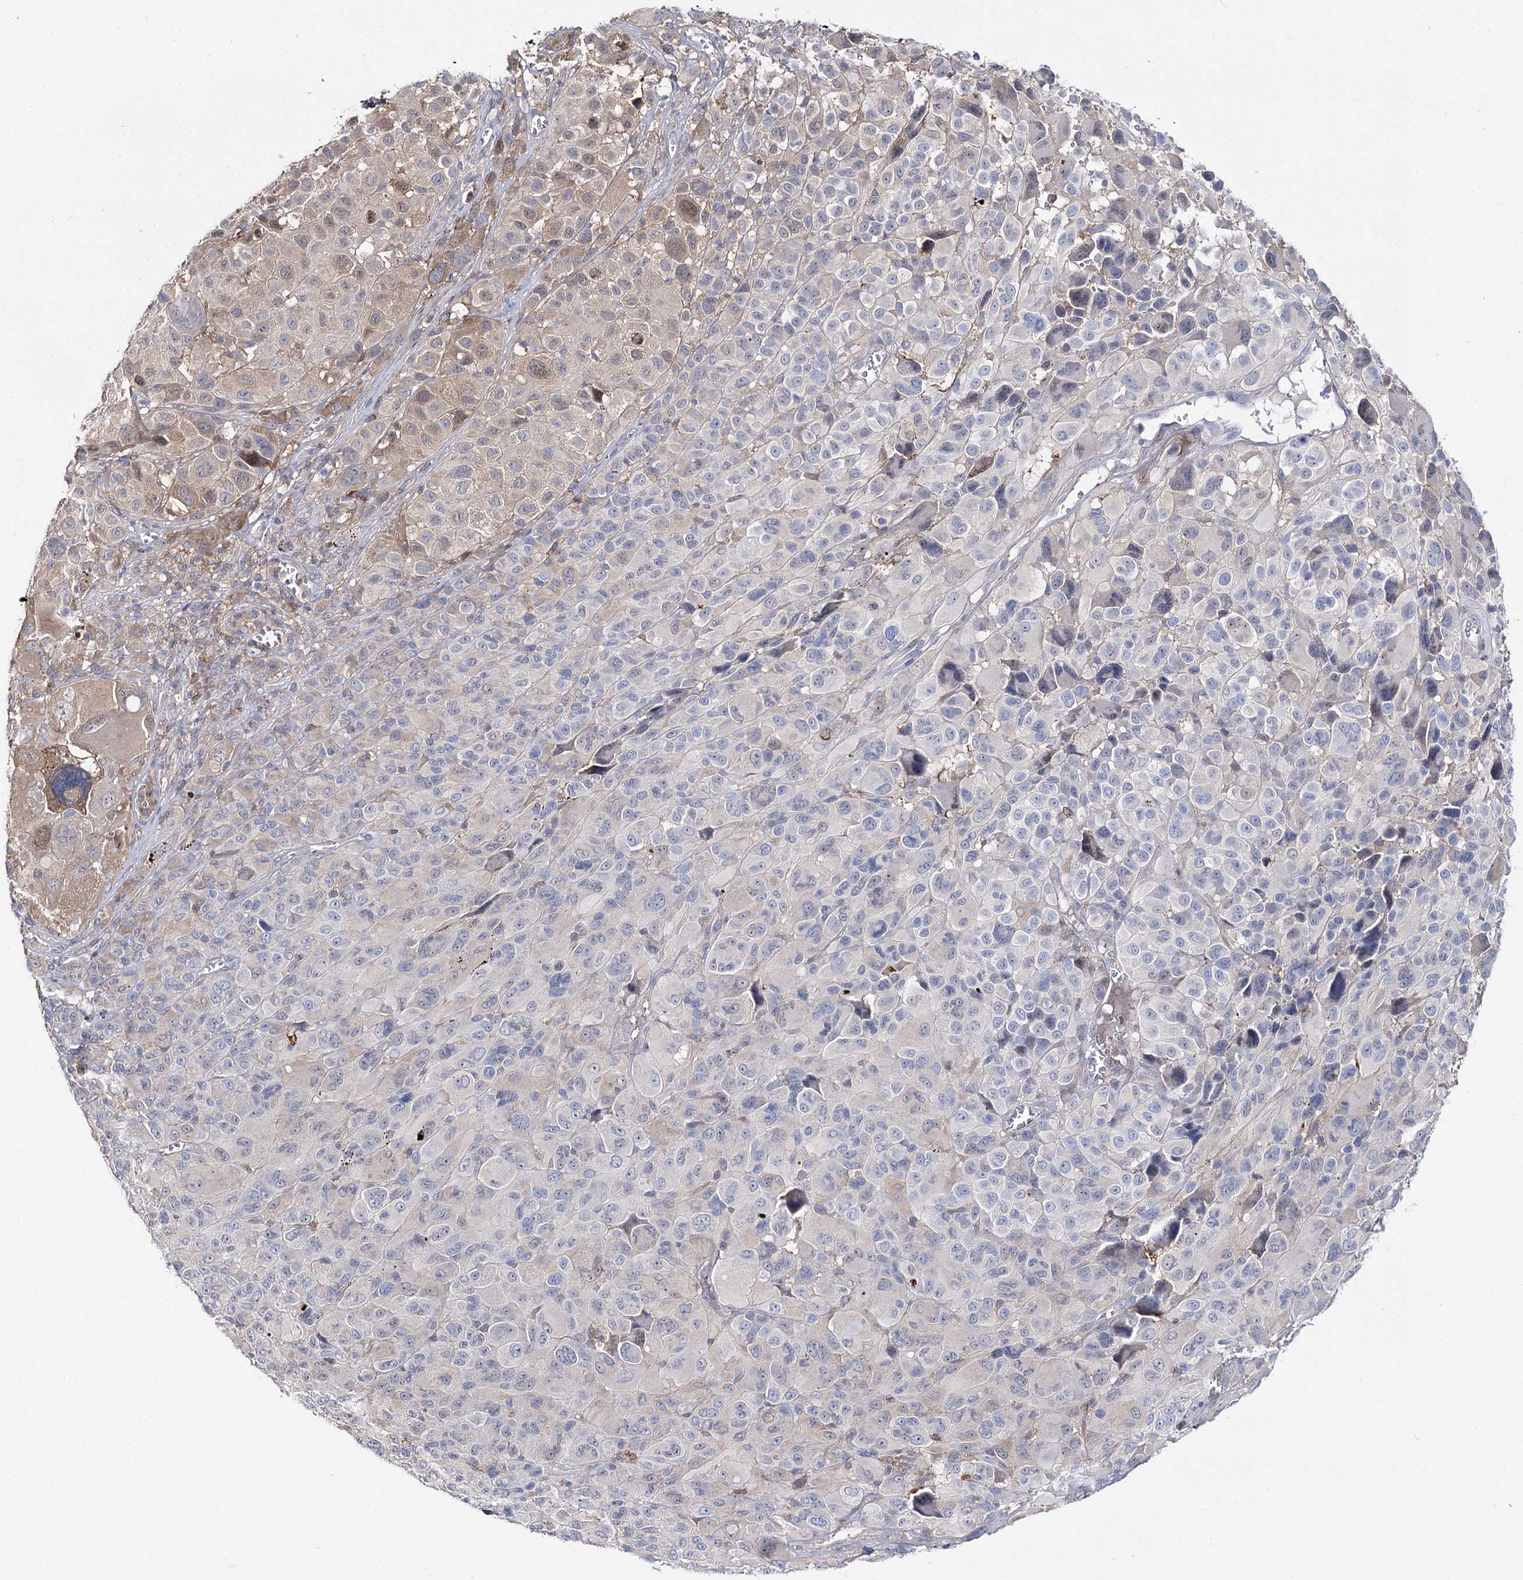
{"staining": {"intensity": "weak", "quantity": "<25%", "location": "cytoplasmic/membranous,nuclear"}, "tissue": "melanoma", "cell_type": "Tumor cells", "image_type": "cancer", "snomed": [{"axis": "morphology", "description": "Malignant melanoma, NOS"}, {"axis": "topography", "description": "Skin of trunk"}], "caption": "Immunohistochemistry (IHC) of human melanoma demonstrates no staining in tumor cells. Brightfield microscopy of IHC stained with DAB (3,3'-diaminobenzidine) (brown) and hematoxylin (blue), captured at high magnification.", "gene": "UGP2", "patient": {"sex": "male", "age": 71}}